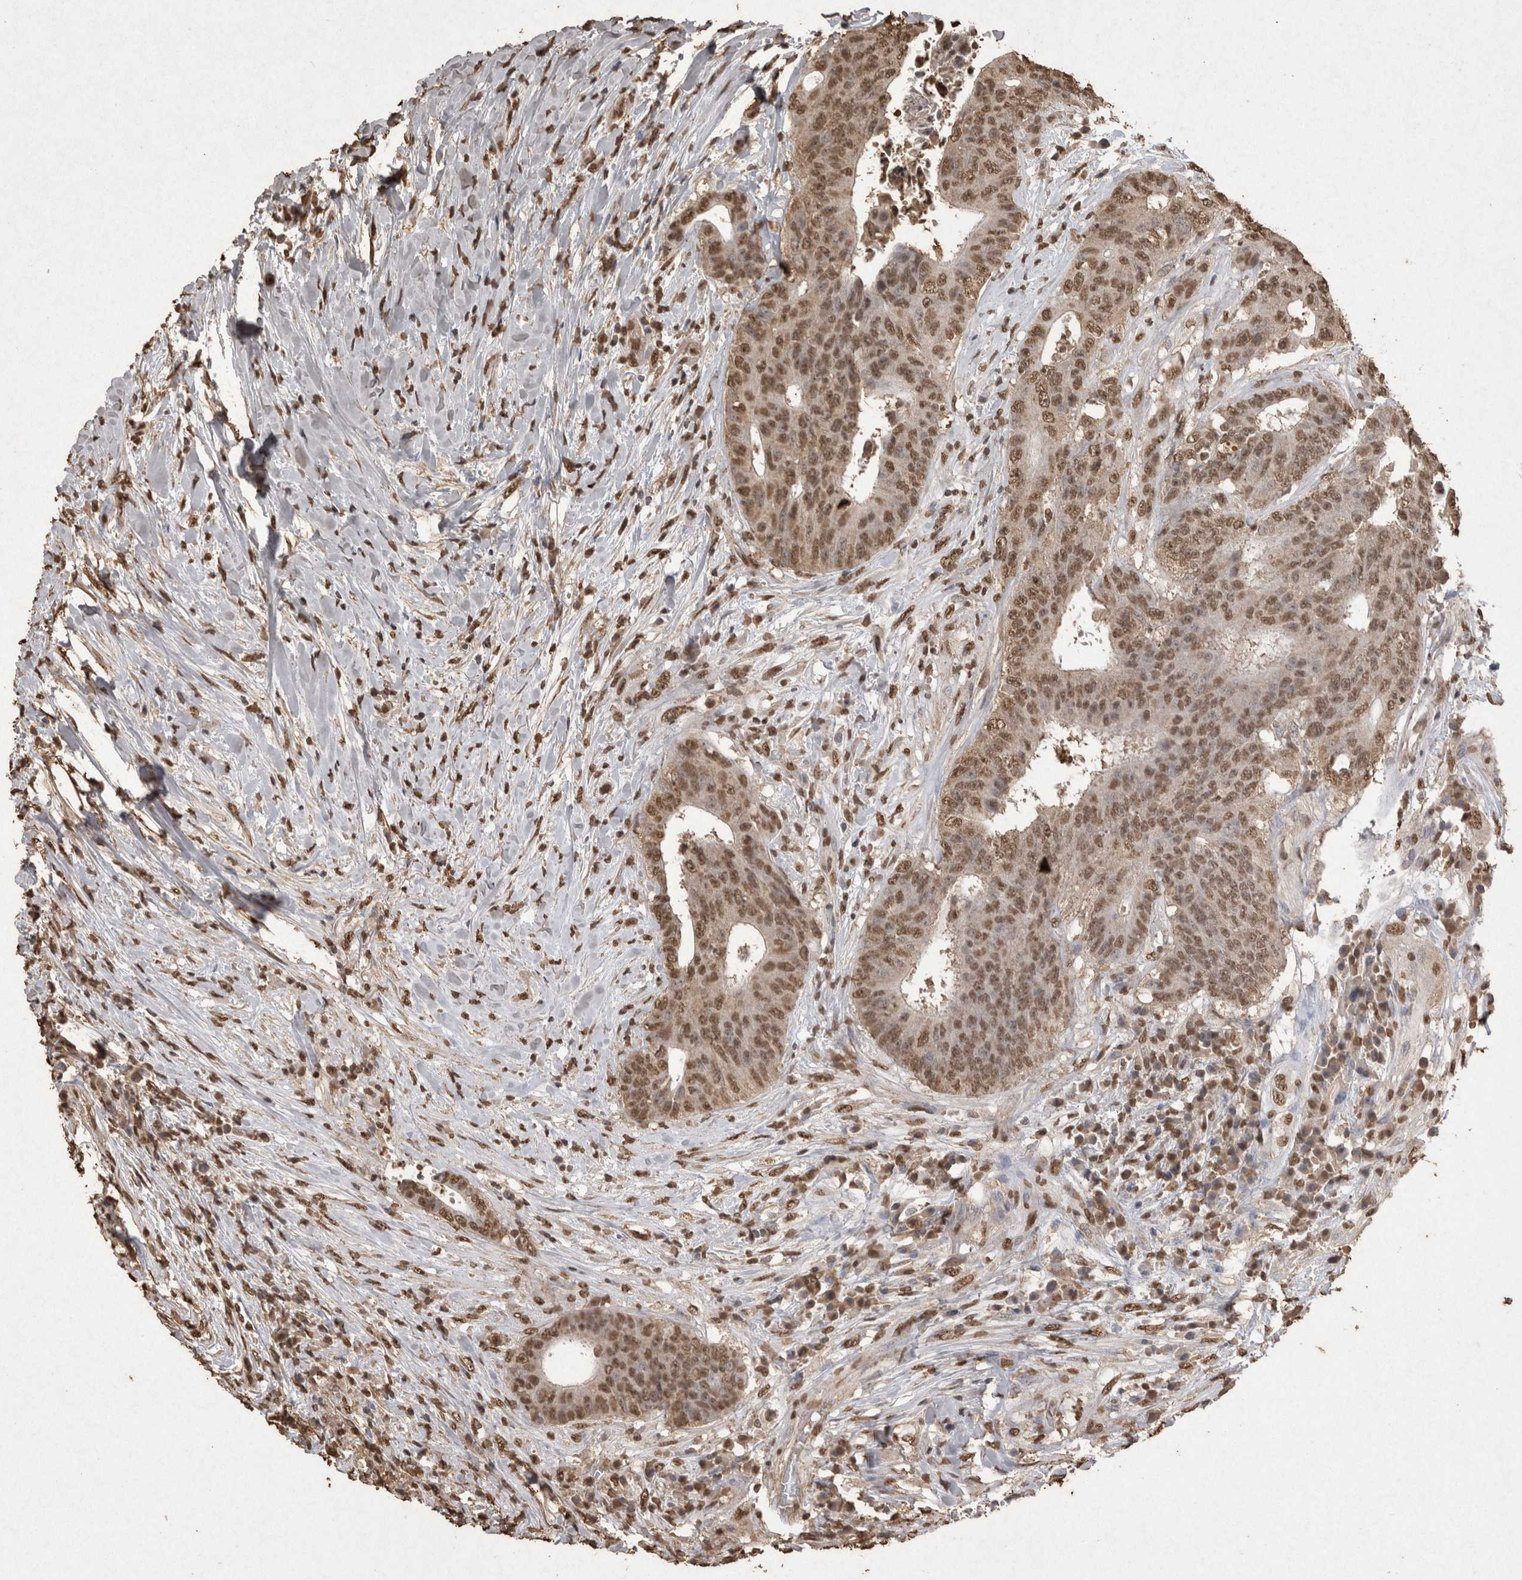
{"staining": {"intensity": "moderate", "quantity": ">75%", "location": "nuclear"}, "tissue": "colorectal cancer", "cell_type": "Tumor cells", "image_type": "cancer", "snomed": [{"axis": "morphology", "description": "Adenocarcinoma, NOS"}, {"axis": "topography", "description": "Rectum"}], "caption": "A high-resolution image shows IHC staining of colorectal cancer (adenocarcinoma), which displays moderate nuclear expression in approximately >75% of tumor cells.", "gene": "POU5F1", "patient": {"sex": "male", "age": 72}}